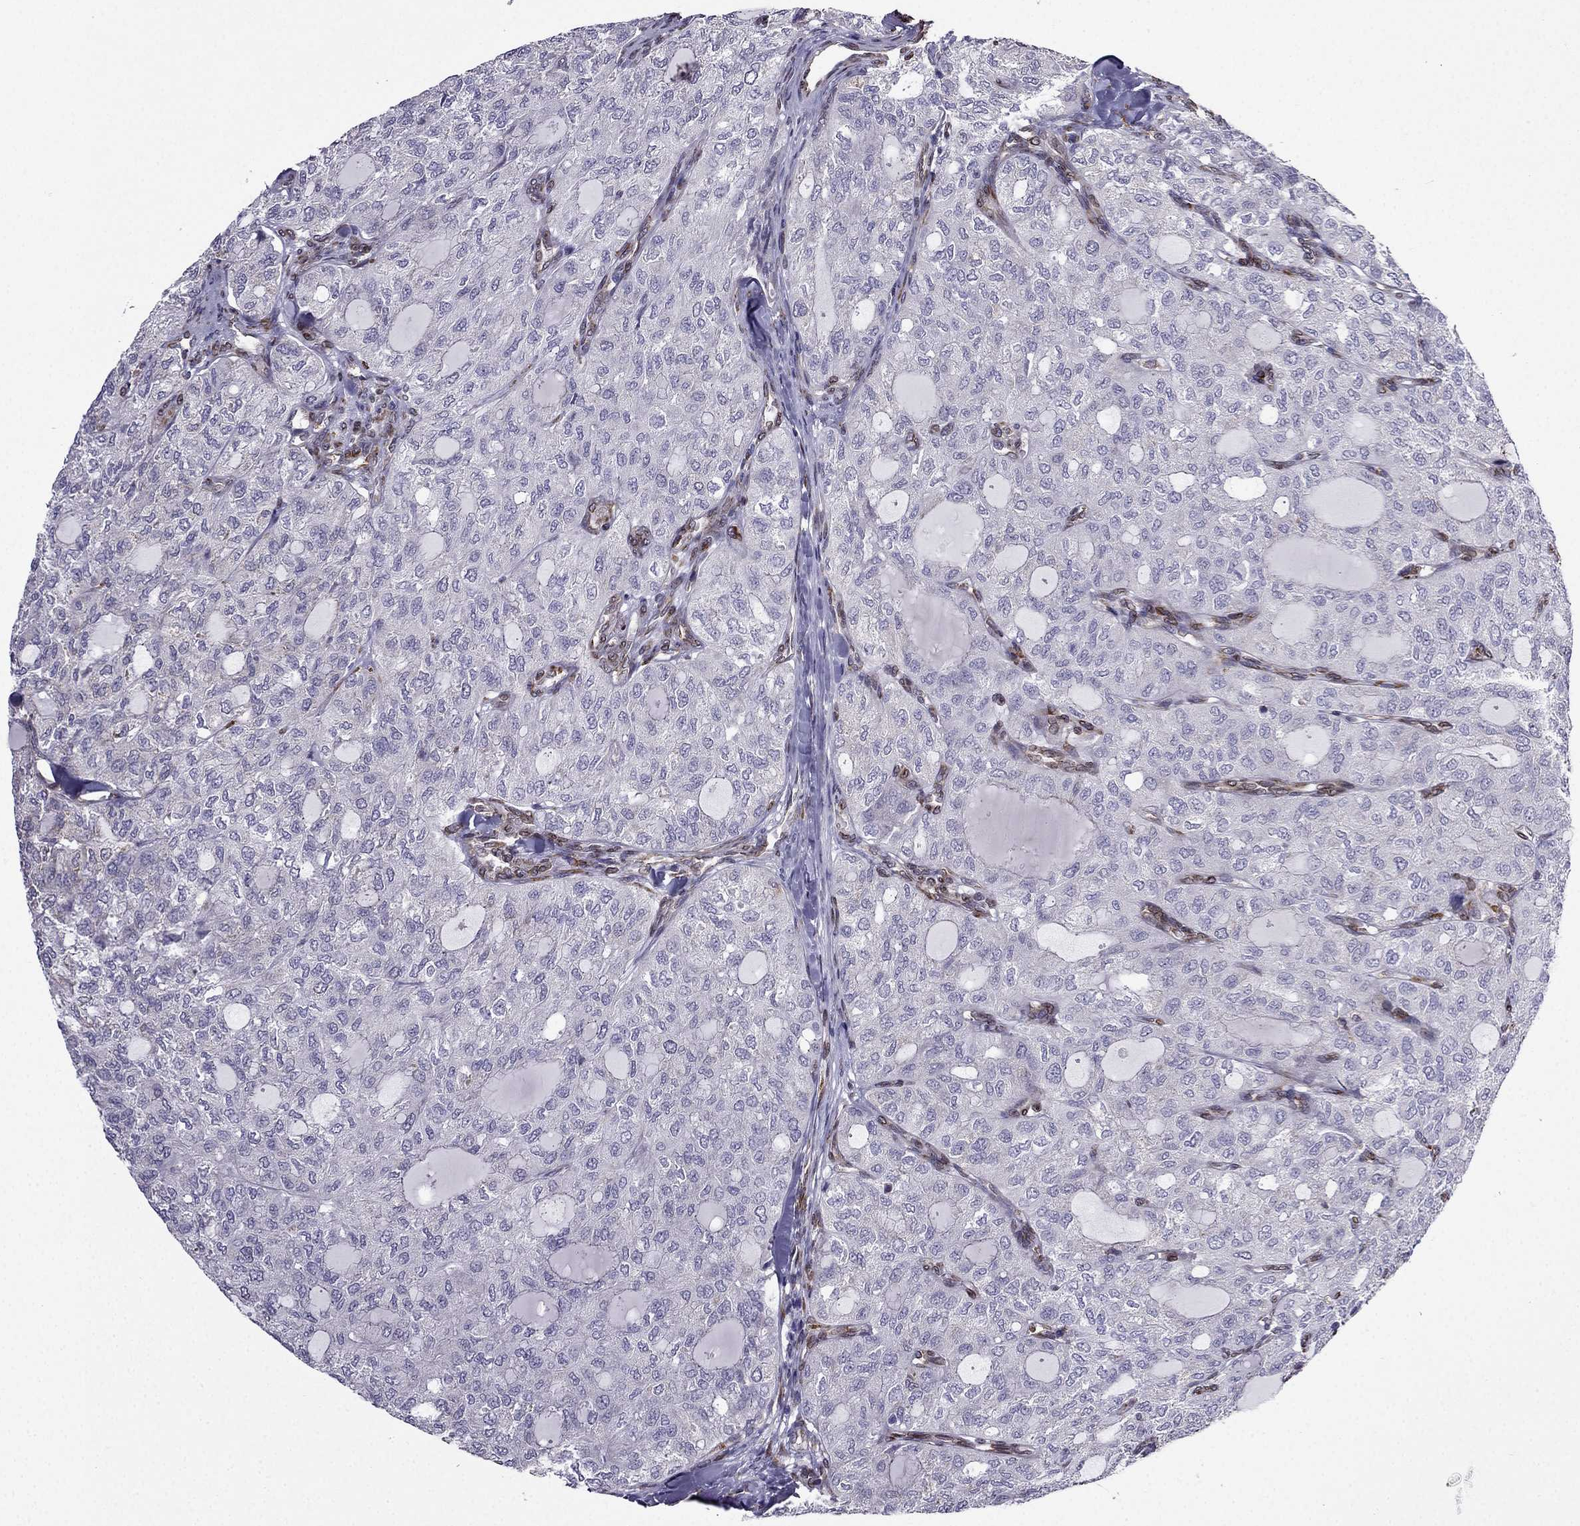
{"staining": {"intensity": "negative", "quantity": "none", "location": "none"}, "tissue": "thyroid cancer", "cell_type": "Tumor cells", "image_type": "cancer", "snomed": [{"axis": "morphology", "description": "Follicular adenoma carcinoma, NOS"}, {"axis": "topography", "description": "Thyroid gland"}], "caption": "Tumor cells are negative for brown protein staining in thyroid follicular adenoma carcinoma.", "gene": "IKBIP", "patient": {"sex": "male", "age": 75}}